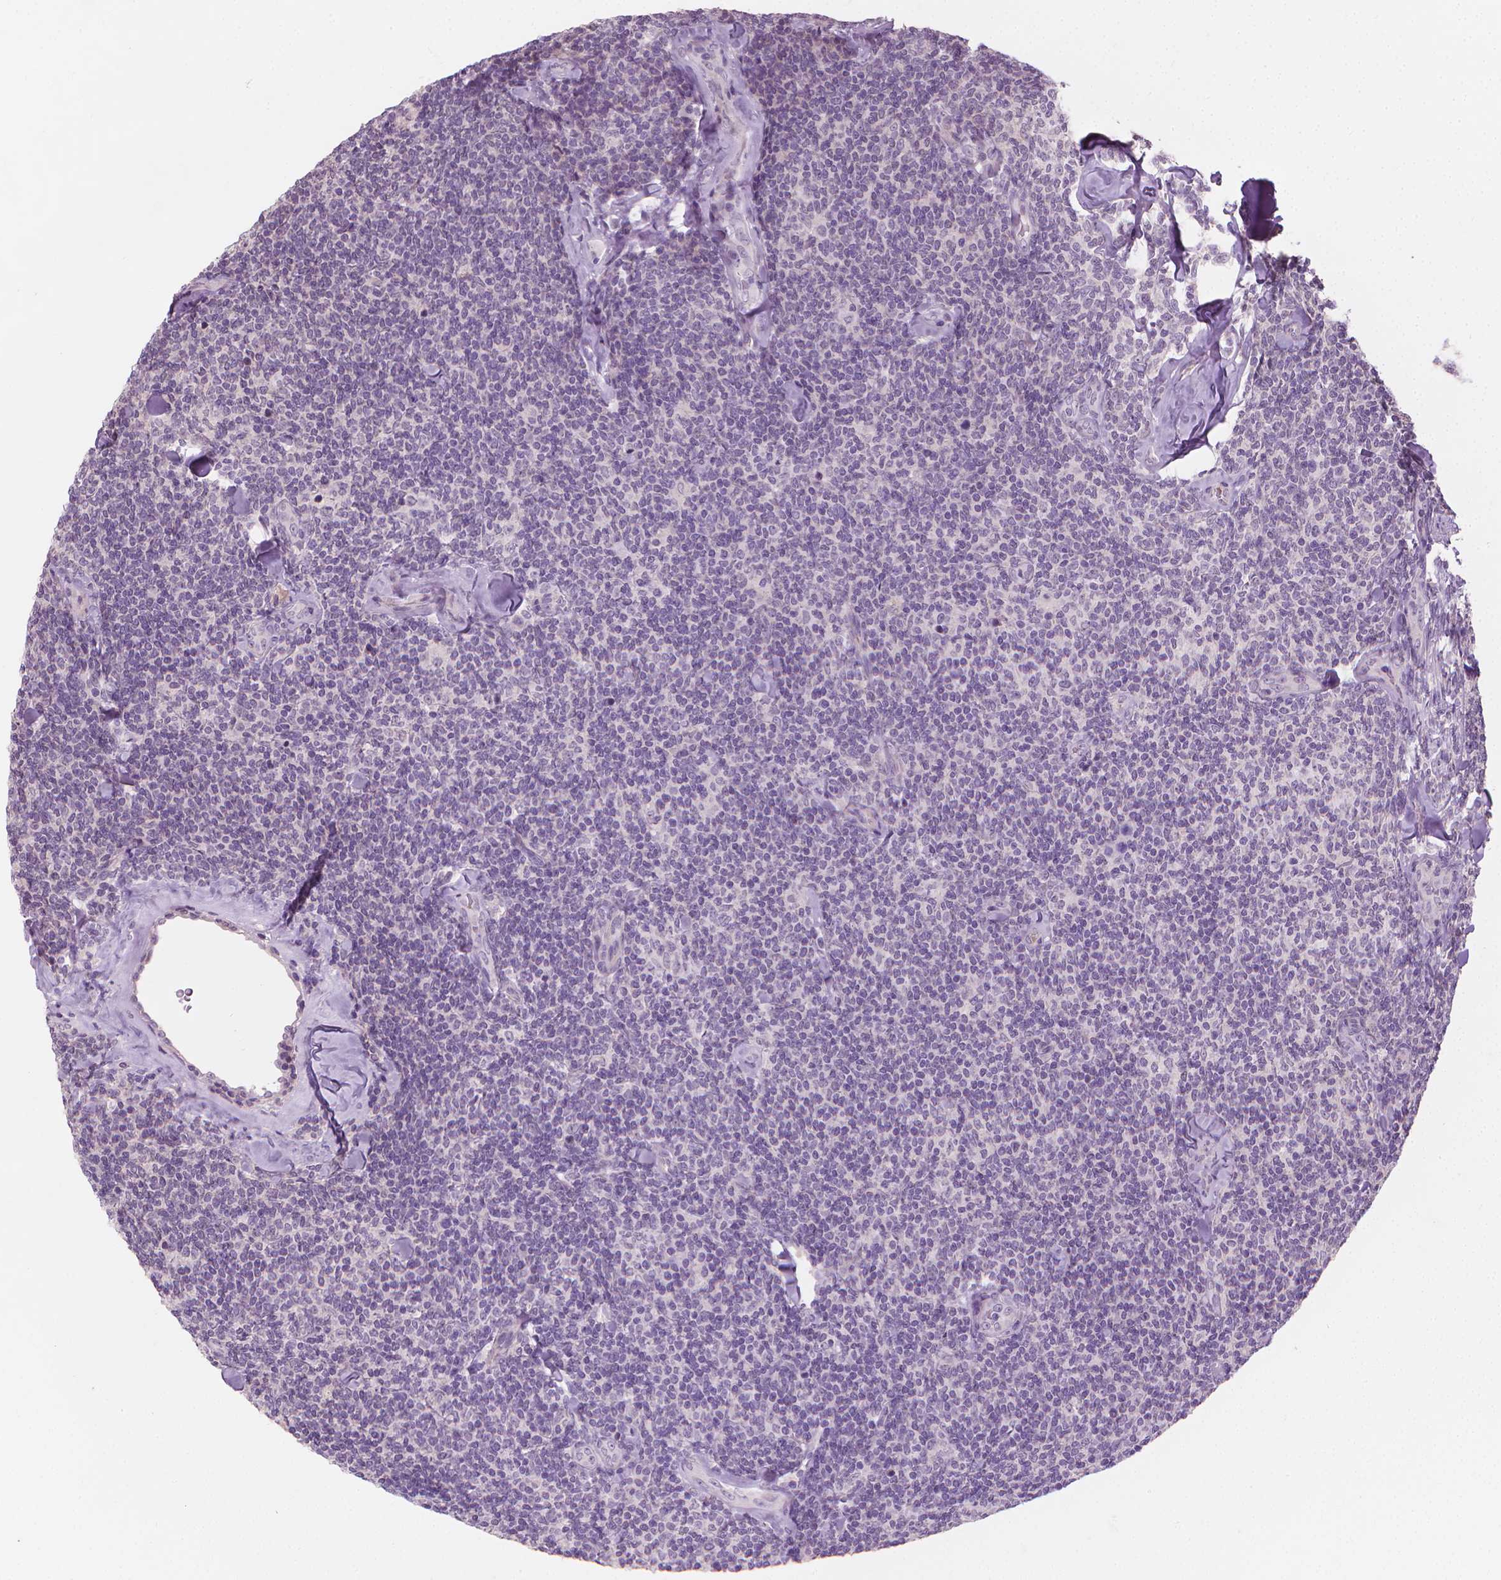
{"staining": {"intensity": "negative", "quantity": "none", "location": "none"}, "tissue": "lymphoma", "cell_type": "Tumor cells", "image_type": "cancer", "snomed": [{"axis": "morphology", "description": "Malignant lymphoma, non-Hodgkin's type, Low grade"}, {"axis": "topography", "description": "Lymph node"}], "caption": "DAB immunohistochemical staining of human malignant lymphoma, non-Hodgkin's type (low-grade) exhibits no significant positivity in tumor cells.", "gene": "SAXO2", "patient": {"sex": "female", "age": 56}}